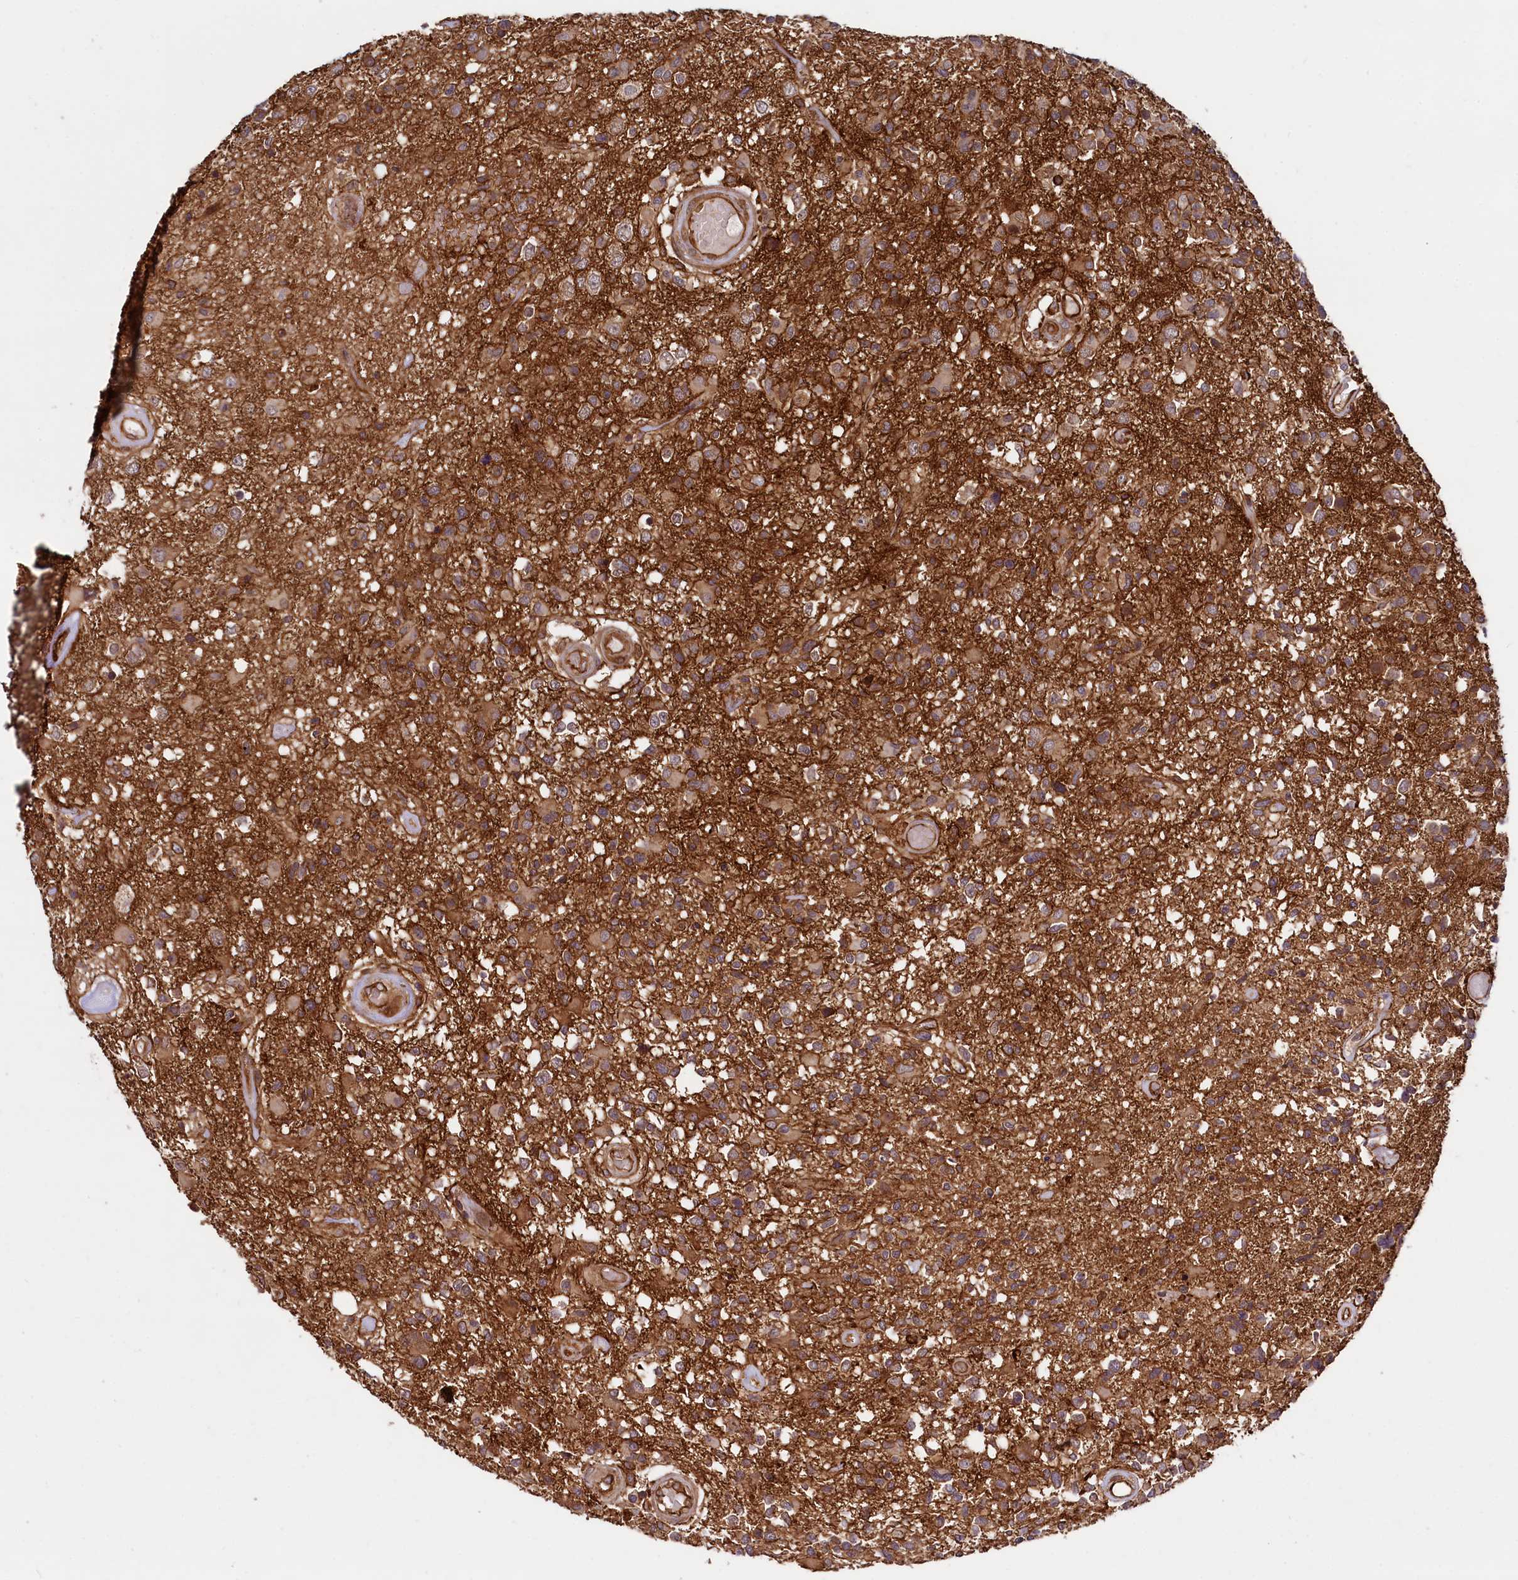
{"staining": {"intensity": "weak", "quantity": ">75%", "location": "cytoplasmic/membranous"}, "tissue": "glioma", "cell_type": "Tumor cells", "image_type": "cancer", "snomed": [{"axis": "morphology", "description": "Glioma, malignant, High grade"}, {"axis": "morphology", "description": "Glioblastoma, NOS"}, {"axis": "topography", "description": "Brain"}], "caption": "Glioblastoma stained with a protein marker shows weak staining in tumor cells.", "gene": "SVIP", "patient": {"sex": "male", "age": 60}}